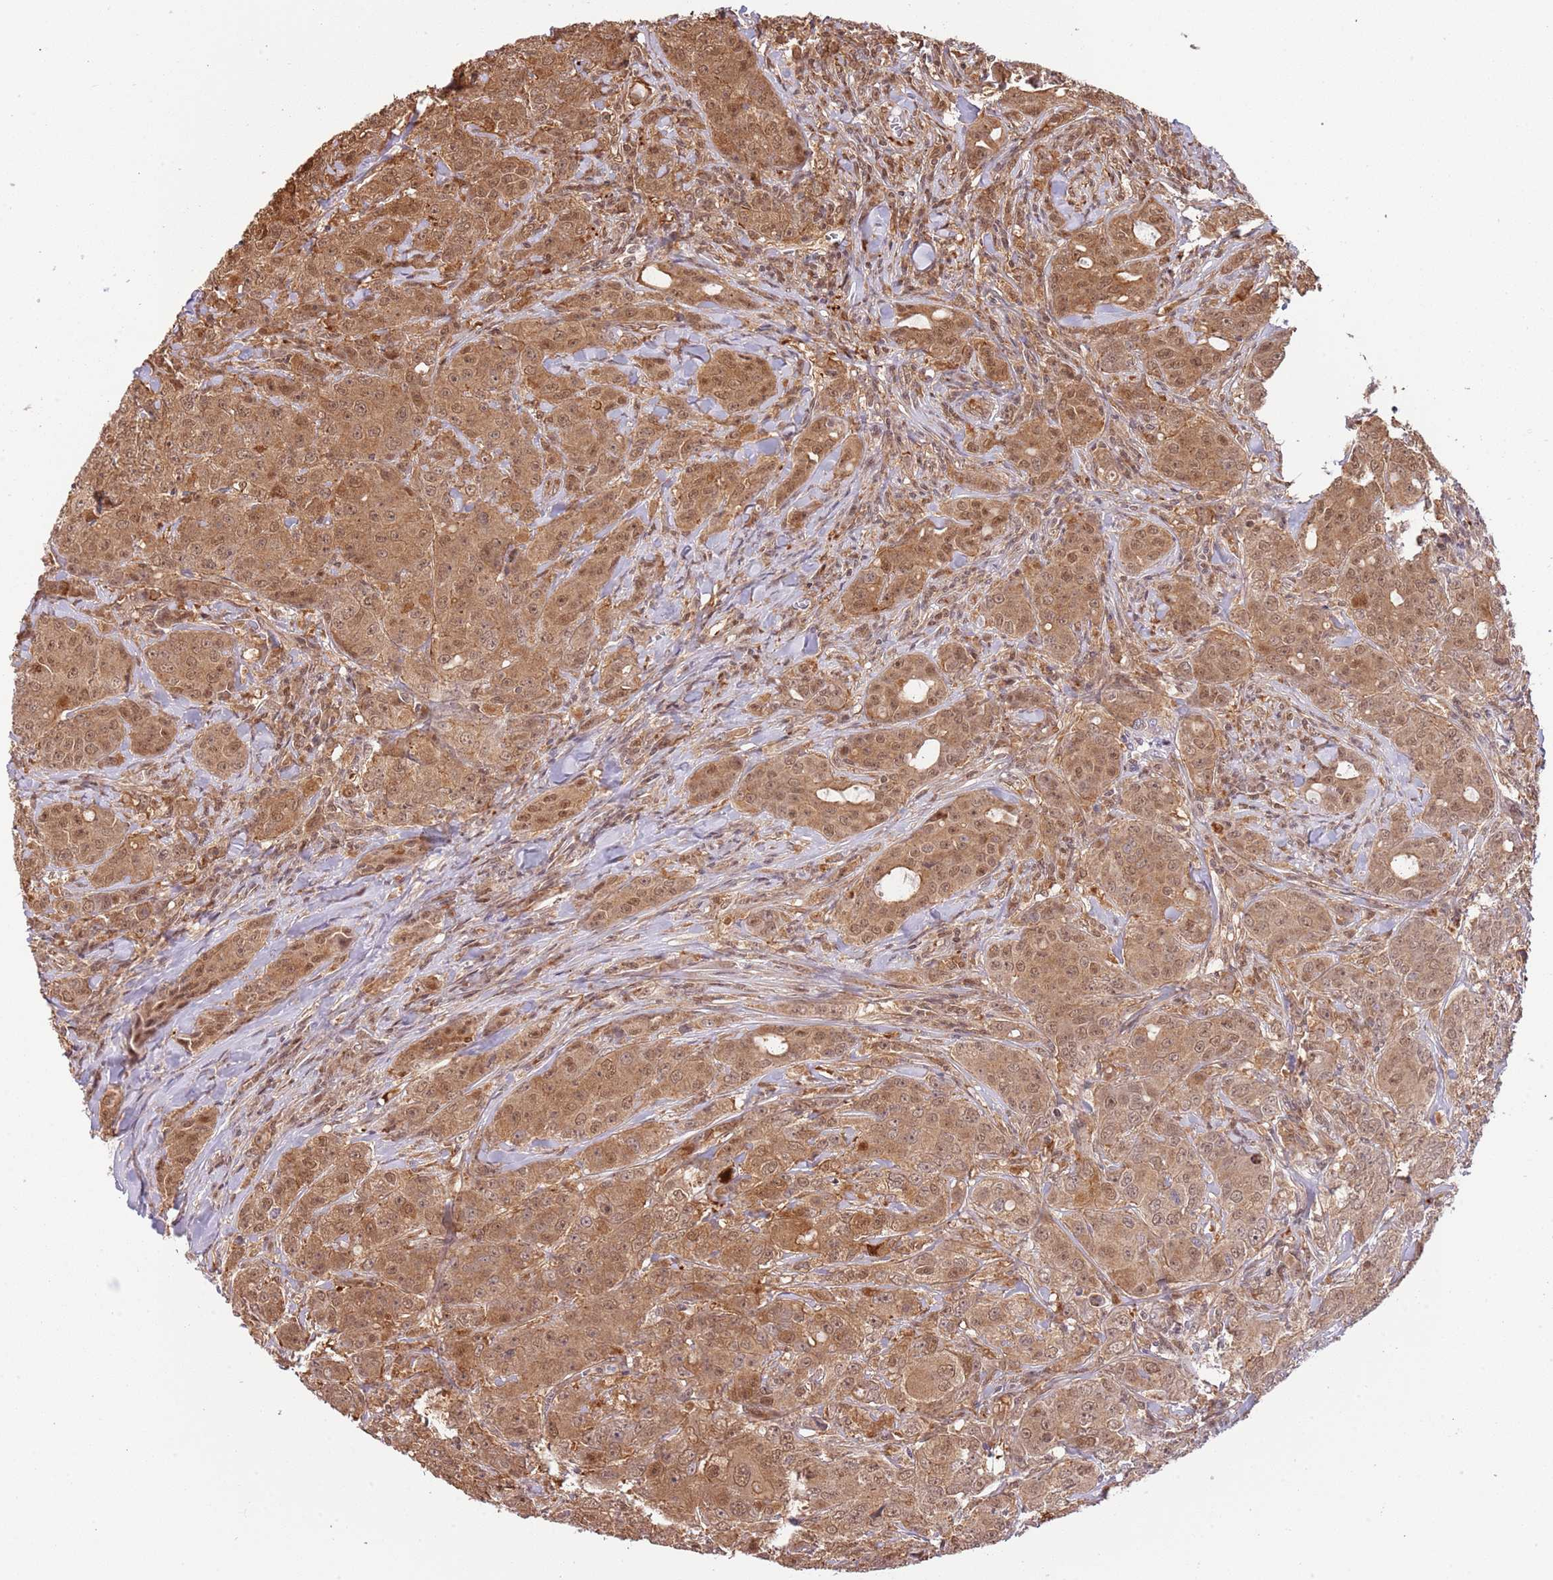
{"staining": {"intensity": "moderate", "quantity": ">75%", "location": "cytoplasmic/membranous,nuclear"}, "tissue": "breast cancer", "cell_type": "Tumor cells", "image_type": "cancer", "snomed": [{"axis": "morphology", "description": "Duct carcinoma"}, {"axis": "topography", "description": "Breast"}], "caption": "Brown immunohistochemical staining in human breast cancer shows moderate cytoplasmic/membranous and nuclear positivity in about >75% of tumor cells.", "gene": "PLSCR5", "patient": {"sex": "female", "age": 43}}